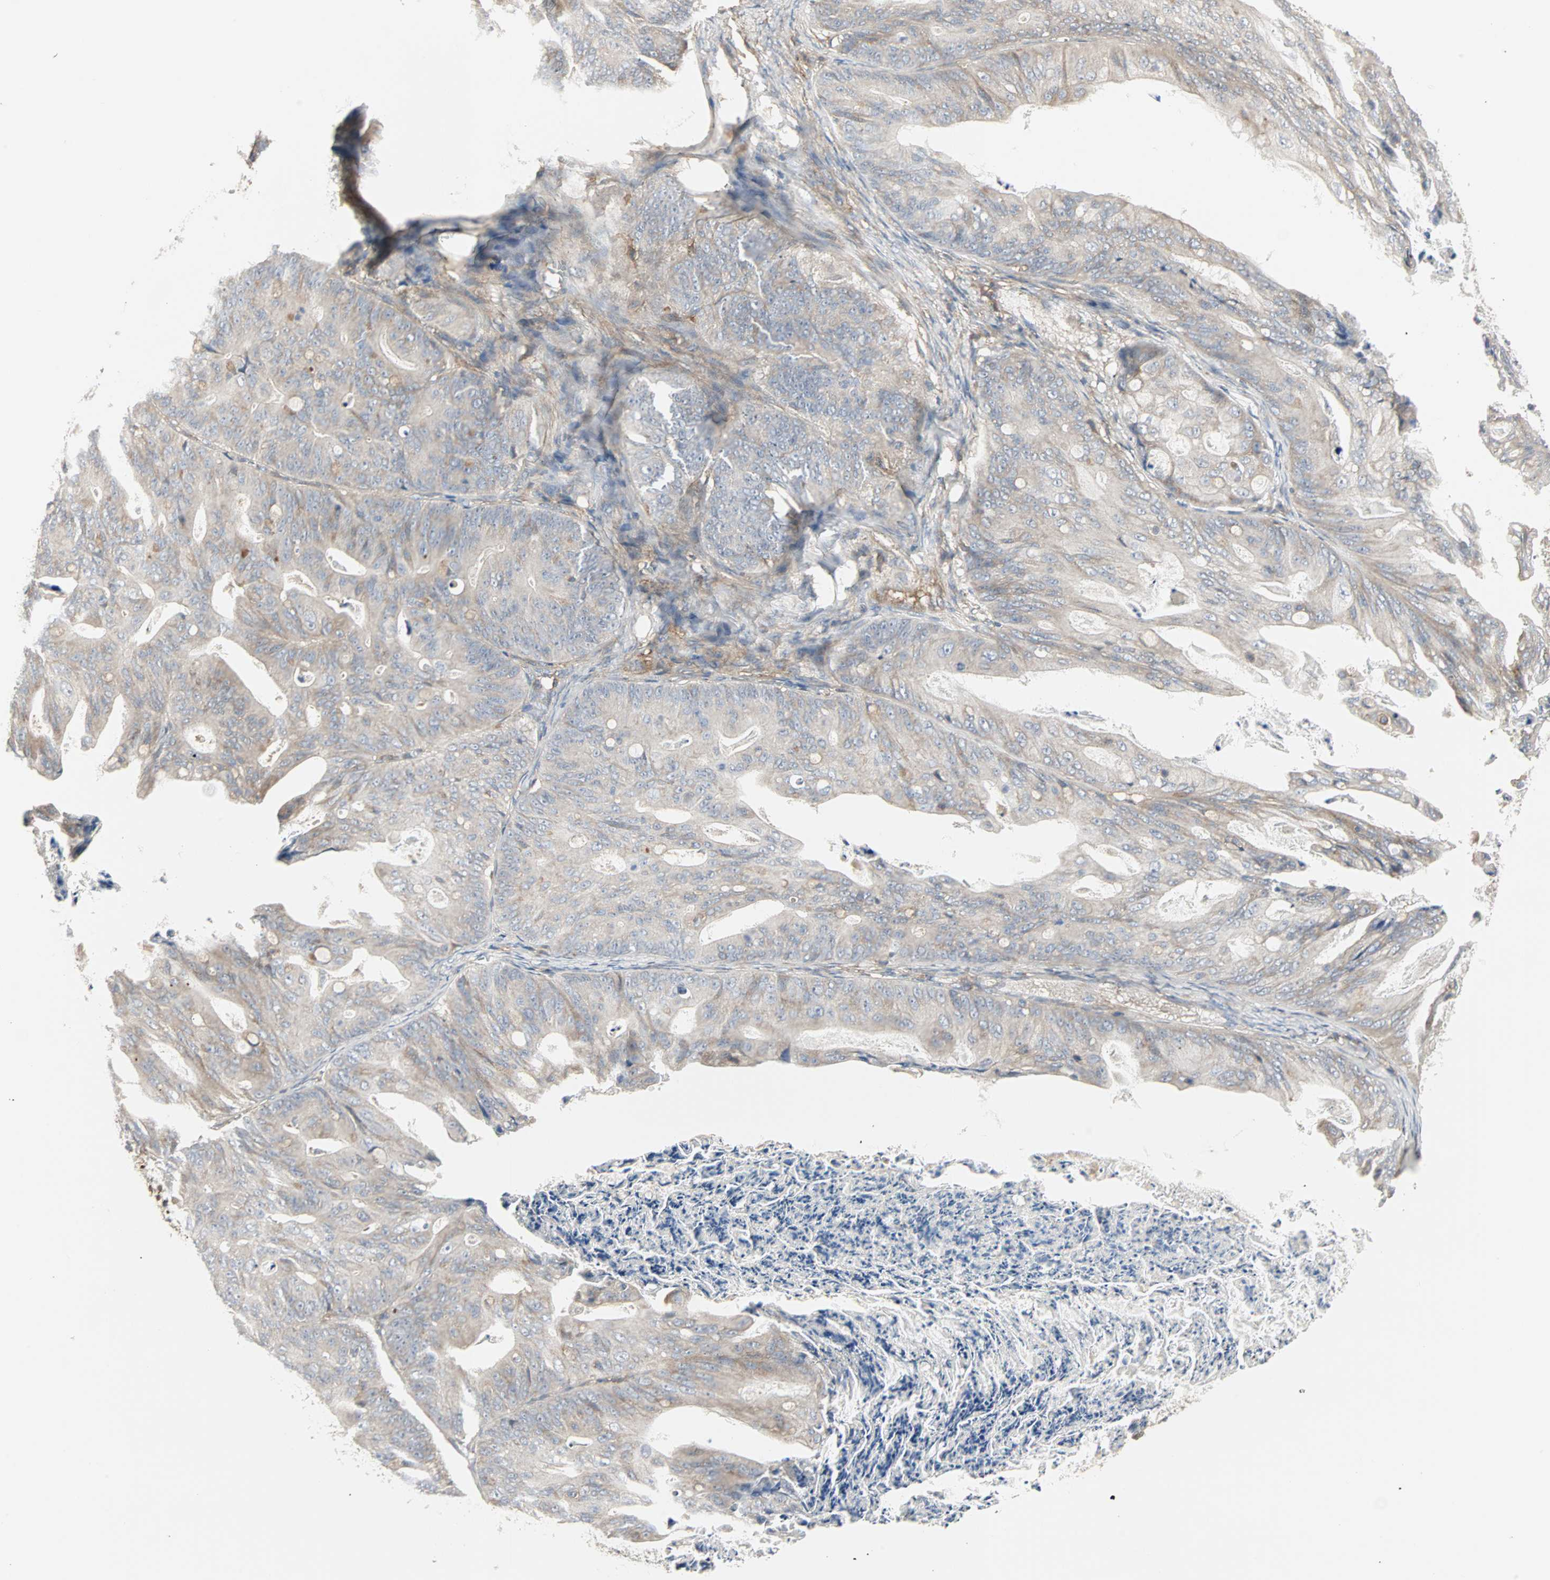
{"staining": {"intensity": "weak", "quantity": ">75%", "location": "cytoplasmic/membranous"}, "tissue": "ovarian cancer", "cell_type": "Tumor cells", "image_type": "cancer", "snomed": [{"axis": "morphology", "description": "Cystadenocarcinoma, mucinous, NOS"}, {"axis": "topography", "description": "Ovary"}], "caption": "A low amount of weak cytoplasmic/membranous expression is seen in about >75% of tumor cells in ovarian cancer tissue.", "gene": "GNAI2", "patient": {"sex": "female", "age": 37}}